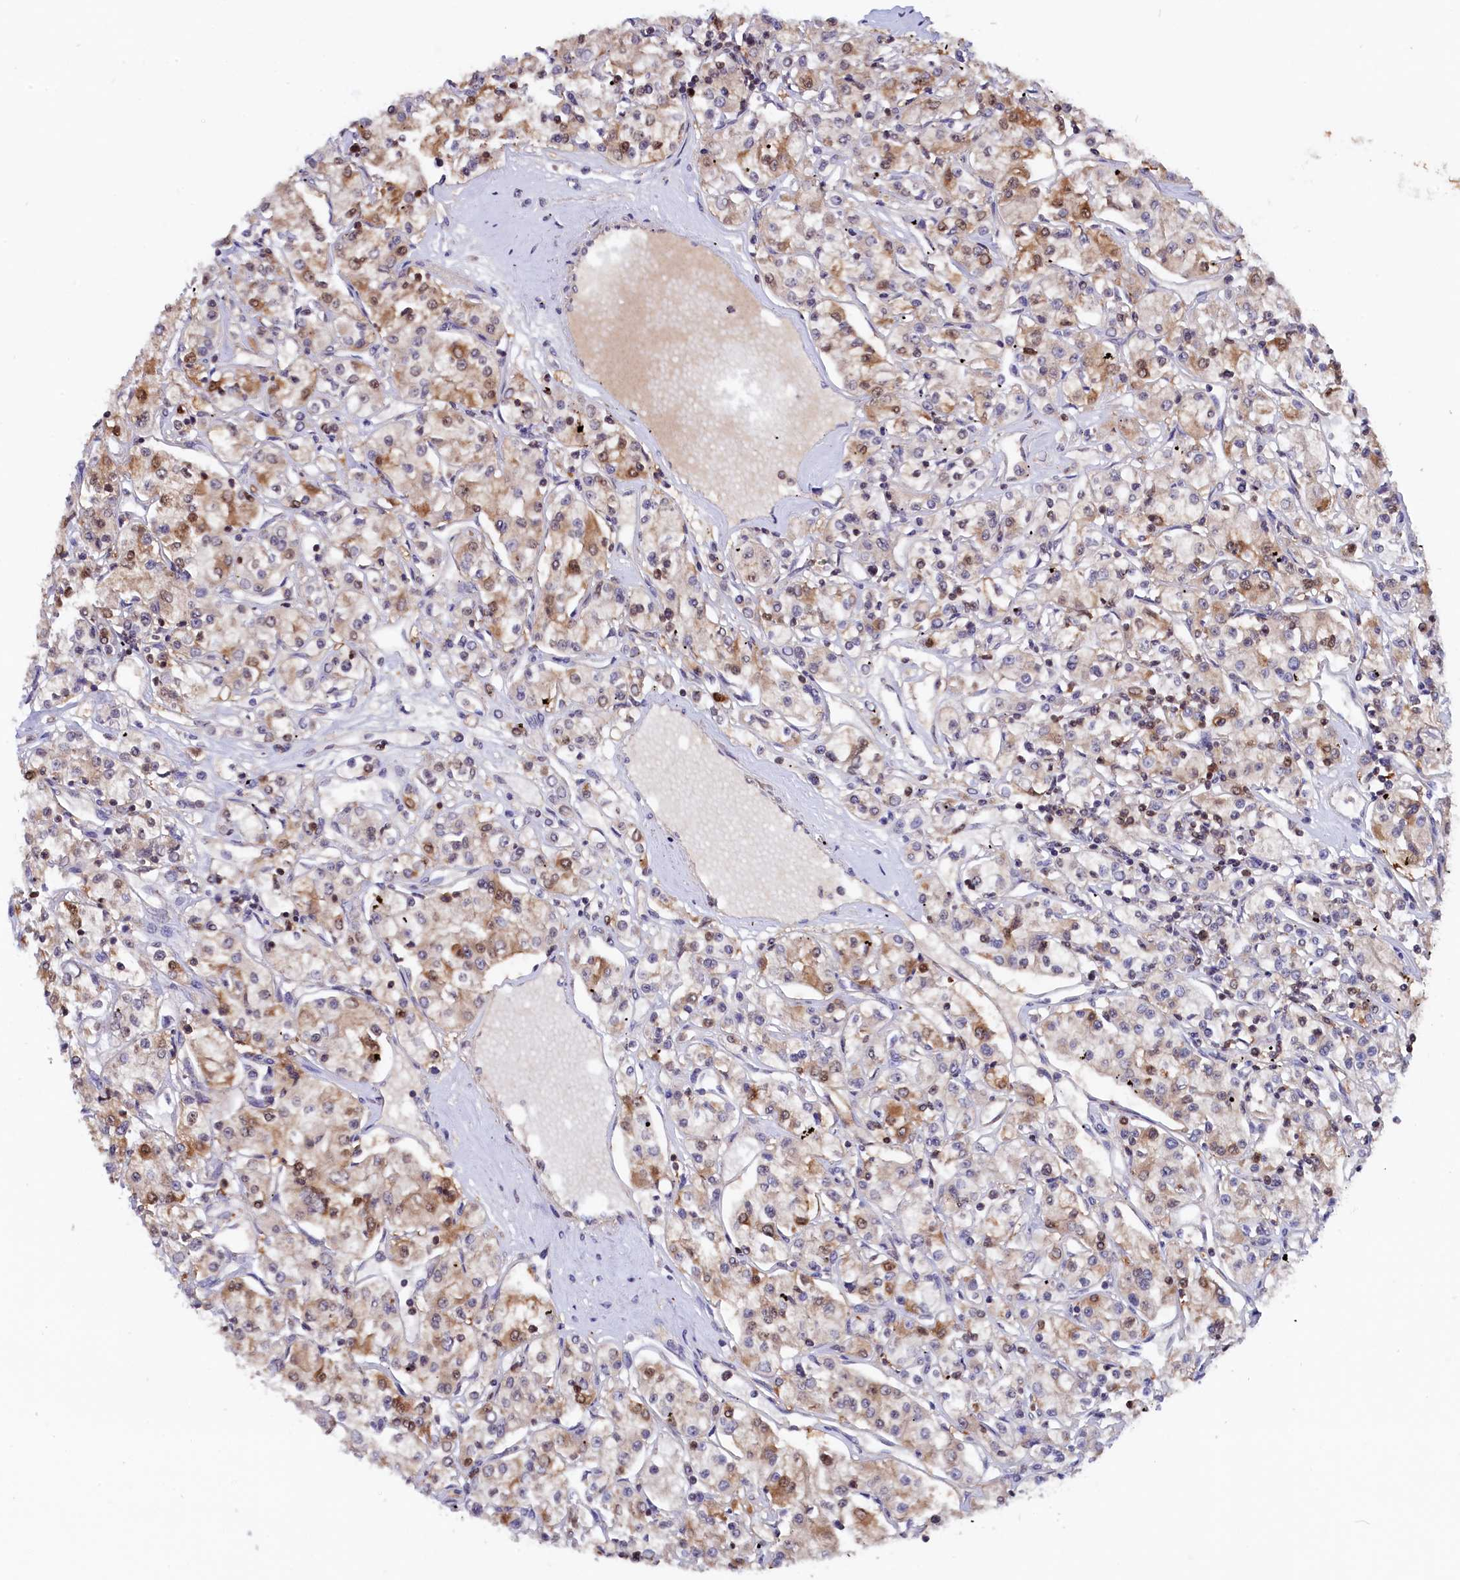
{"staining": {"intensity": "moderate", "quantity": "25%-75%", "location": "cytoplasmic/membranous,nuclear"}, "tissue": "renal cancer", "cell_type": "Tumor cells", "image_type": "cancer", "snomed": [{"axis": "morphology", "description": "Adenocarcinoma, NOS"}, {"axis": "topography", "description": "Kidney"}], "caption": "Brown immunohistochemical staining in human renal cancer (adenocarcinoma) exhibits moderate cytoplasmic/membranous and nuclear expression in approximately 25%-75% of tumor cells.", "gene": "JPT2", "patient": {"sex": "female", "age": 59}}